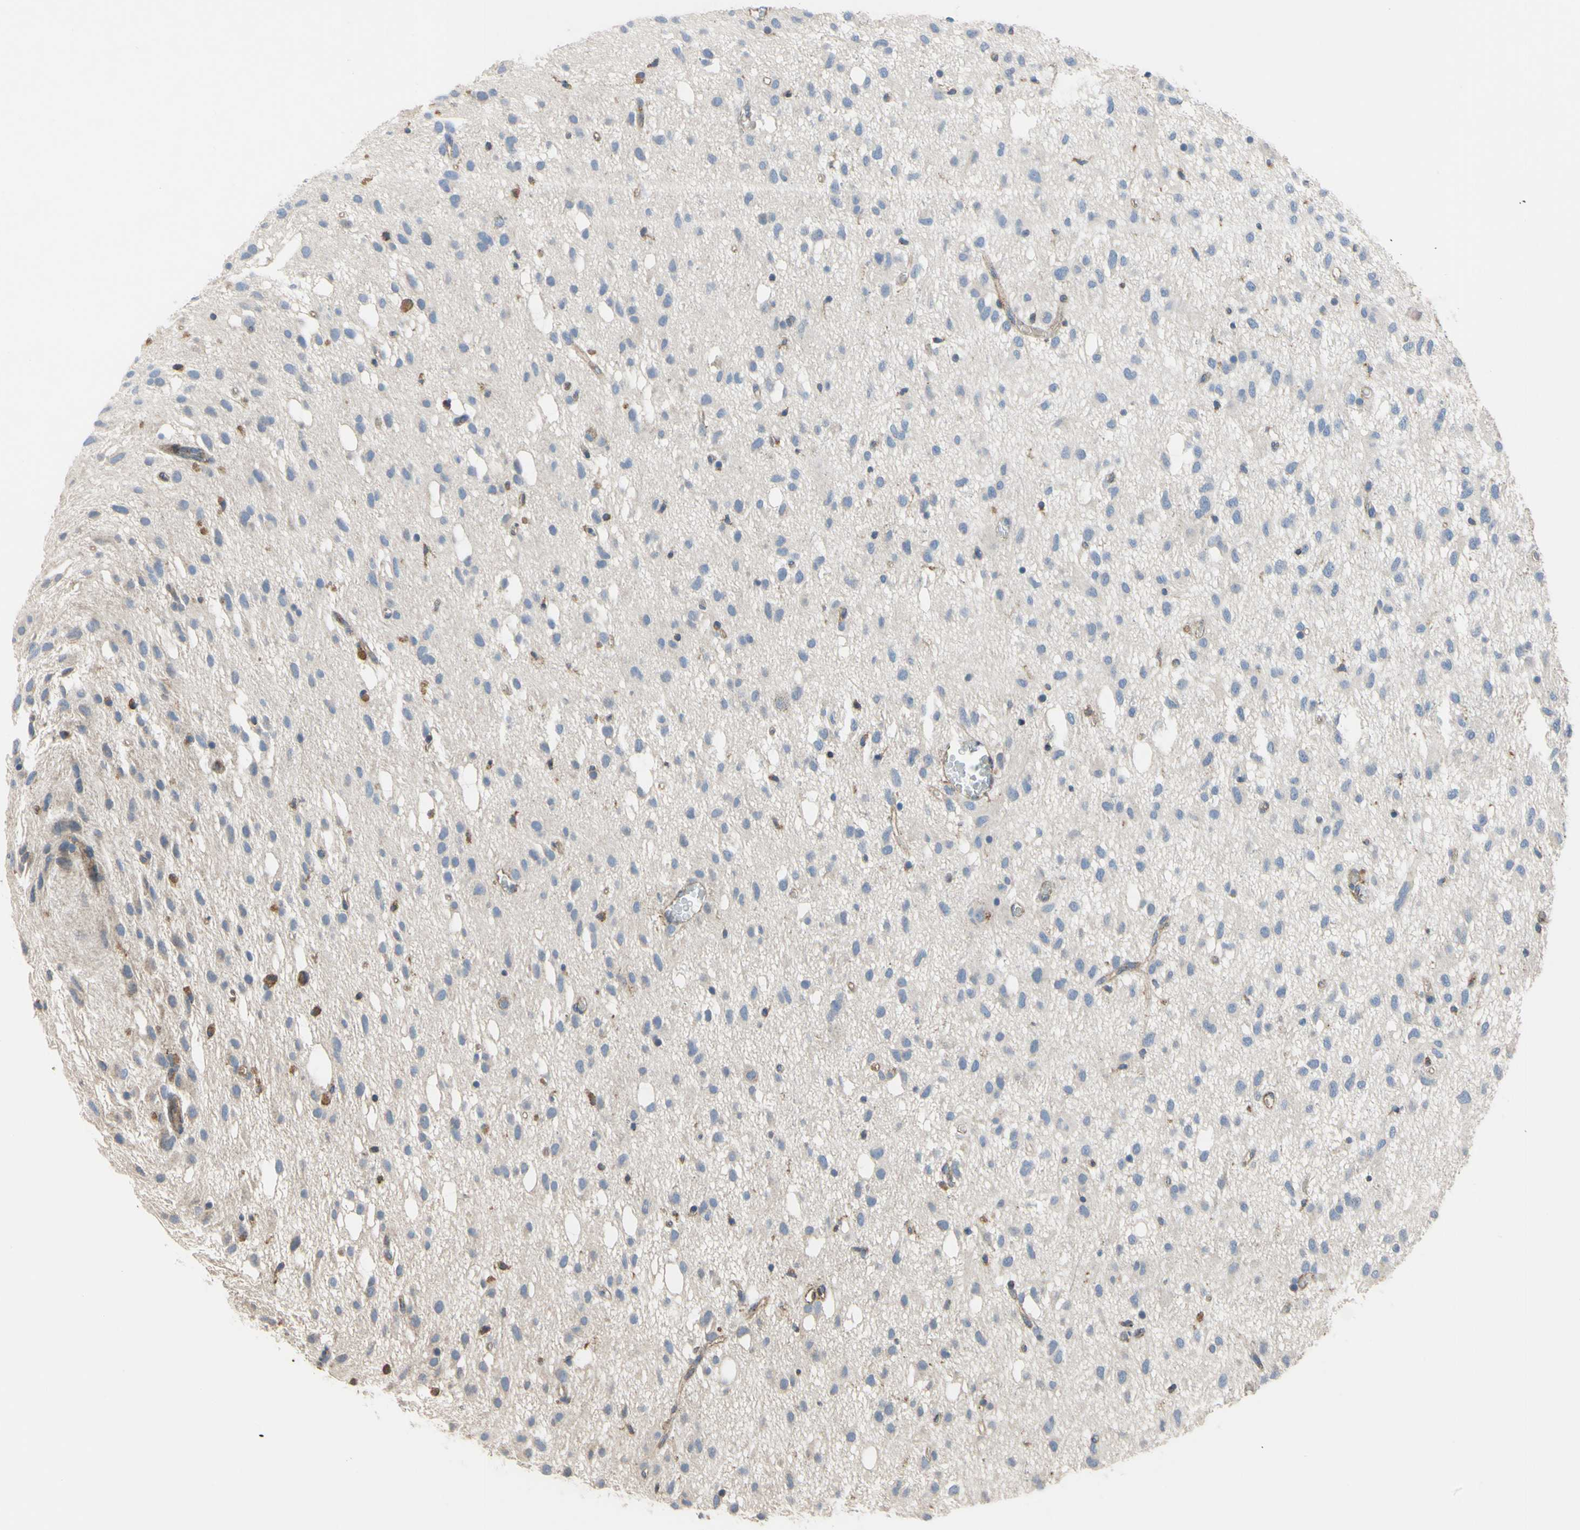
{"staining": {"intensity": "moderate", "quantity": "<25%", "location": "cytoplasmic/membranous"}, "tissue": "glioma", "cell_type": "Tumor cells", "image_type": "cancer", "snomed": [{"axis": "morphology", "description": "Glioma, malignant, Low grade"}, {"axis": "topography", "description": "Brain"}], "caption": "This photomicrograph exhibits glioma stained with IHC to label a protein in brown. The cytoplasmic/membranous of tumor cells show moderate positivity for the protein. Nuclei are counter-stained blue.", "gene": "BECN1", "patient": {"sex": "male", "age": 77}}